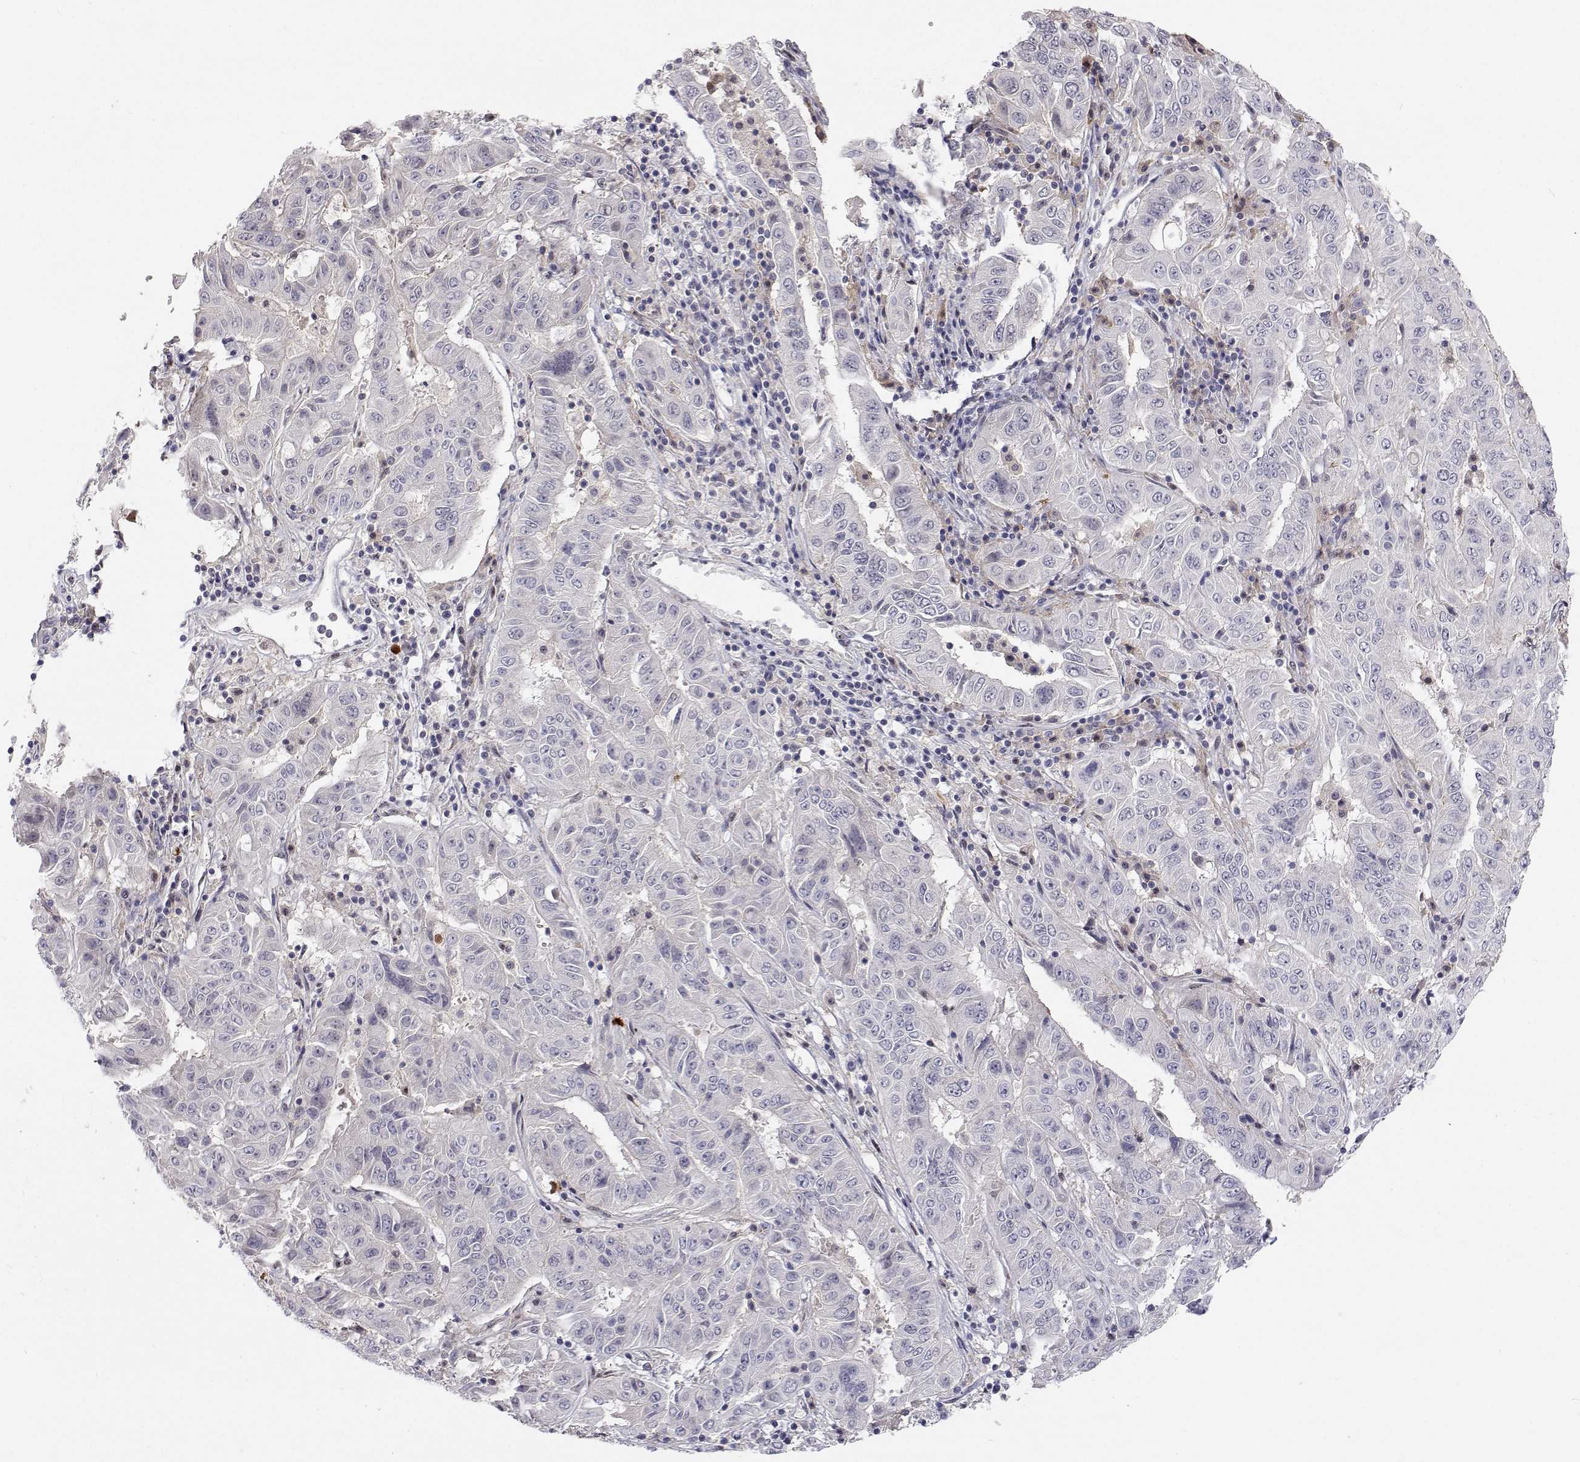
{"staining": {"intensity": "negative", "quantity": "none", "location": "none"}, "tissue": "pancreatic cancer", "cell_type": "Tumor cells", "image_type": "cancer", "snomed": [{"axis": "morphology", "description": "Adenocarcinoma, NOS"}, {"axis": "topography", "description": "Pancreas"}], "caption": "IHC image of neoplastic tissue: human pancreatic adenocarcinoma stained with DAB reveals no significant protein expression in tumor cells.", "gene": "MYPN", "patient": {"sex": "male", "age": 63}}